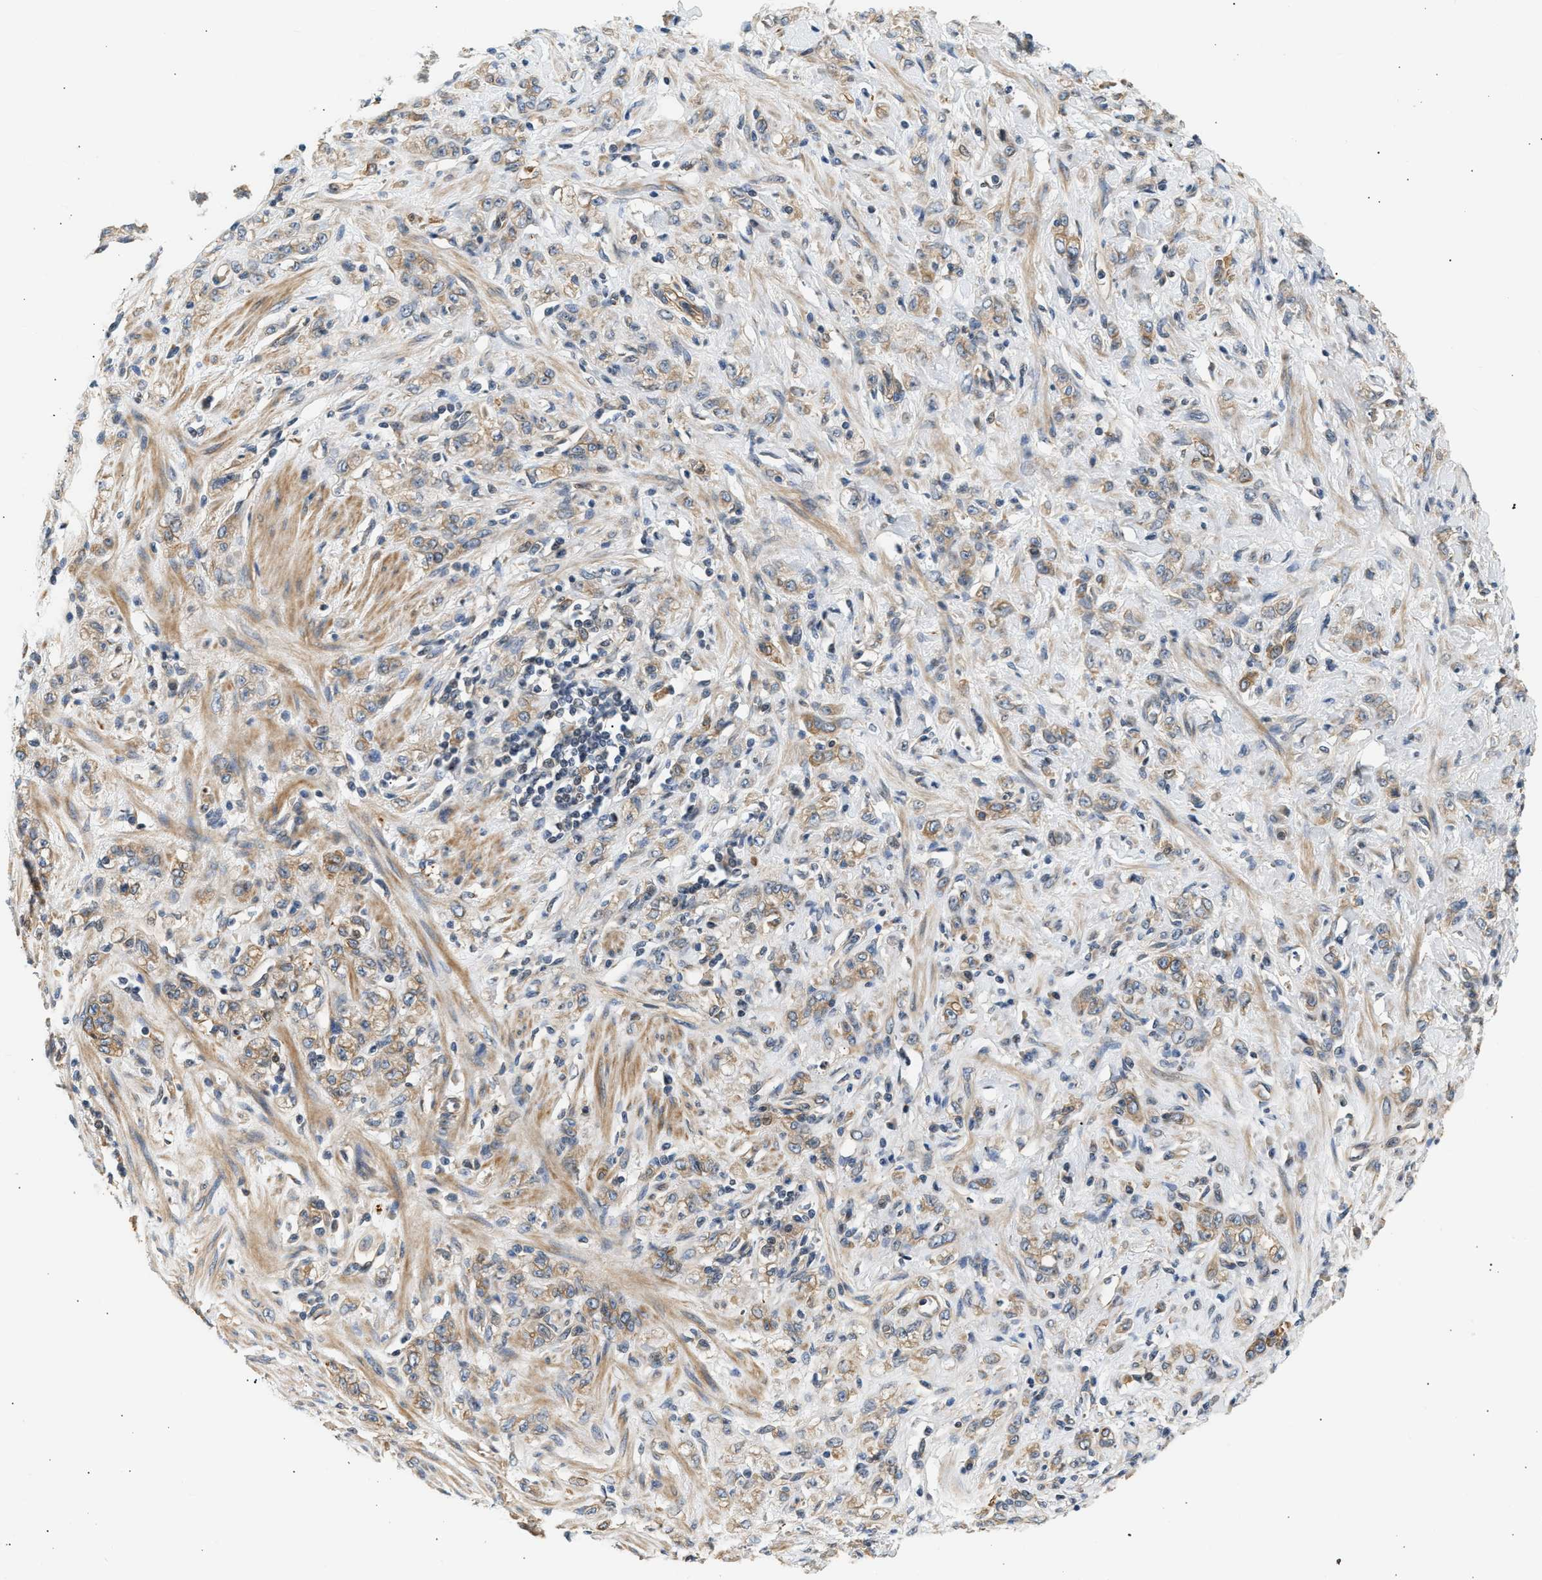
{"staining": {"intensity": "weak", "quantity": ">75%", "location": "cytoplasmic/membranous"}, "tissue": "stomach cancer", "cell_type": "Tumor cells", "image_type": "cancer", "snomed": [{"axis": "morphology", "description": "Normal tissue, NOS"}, {"axis": "morphology", "description": "Adenocarcinoma, NOS"}, {"axis": "topography", "description": "Stomach"}], "caption": "A brown stain shows weak cytoplasmic/membranous expression of a protein in adenocarcinoma (stomach) tumor cells.", "gene": "WDR31", "patient": {"sex": "male", "age": 82}}